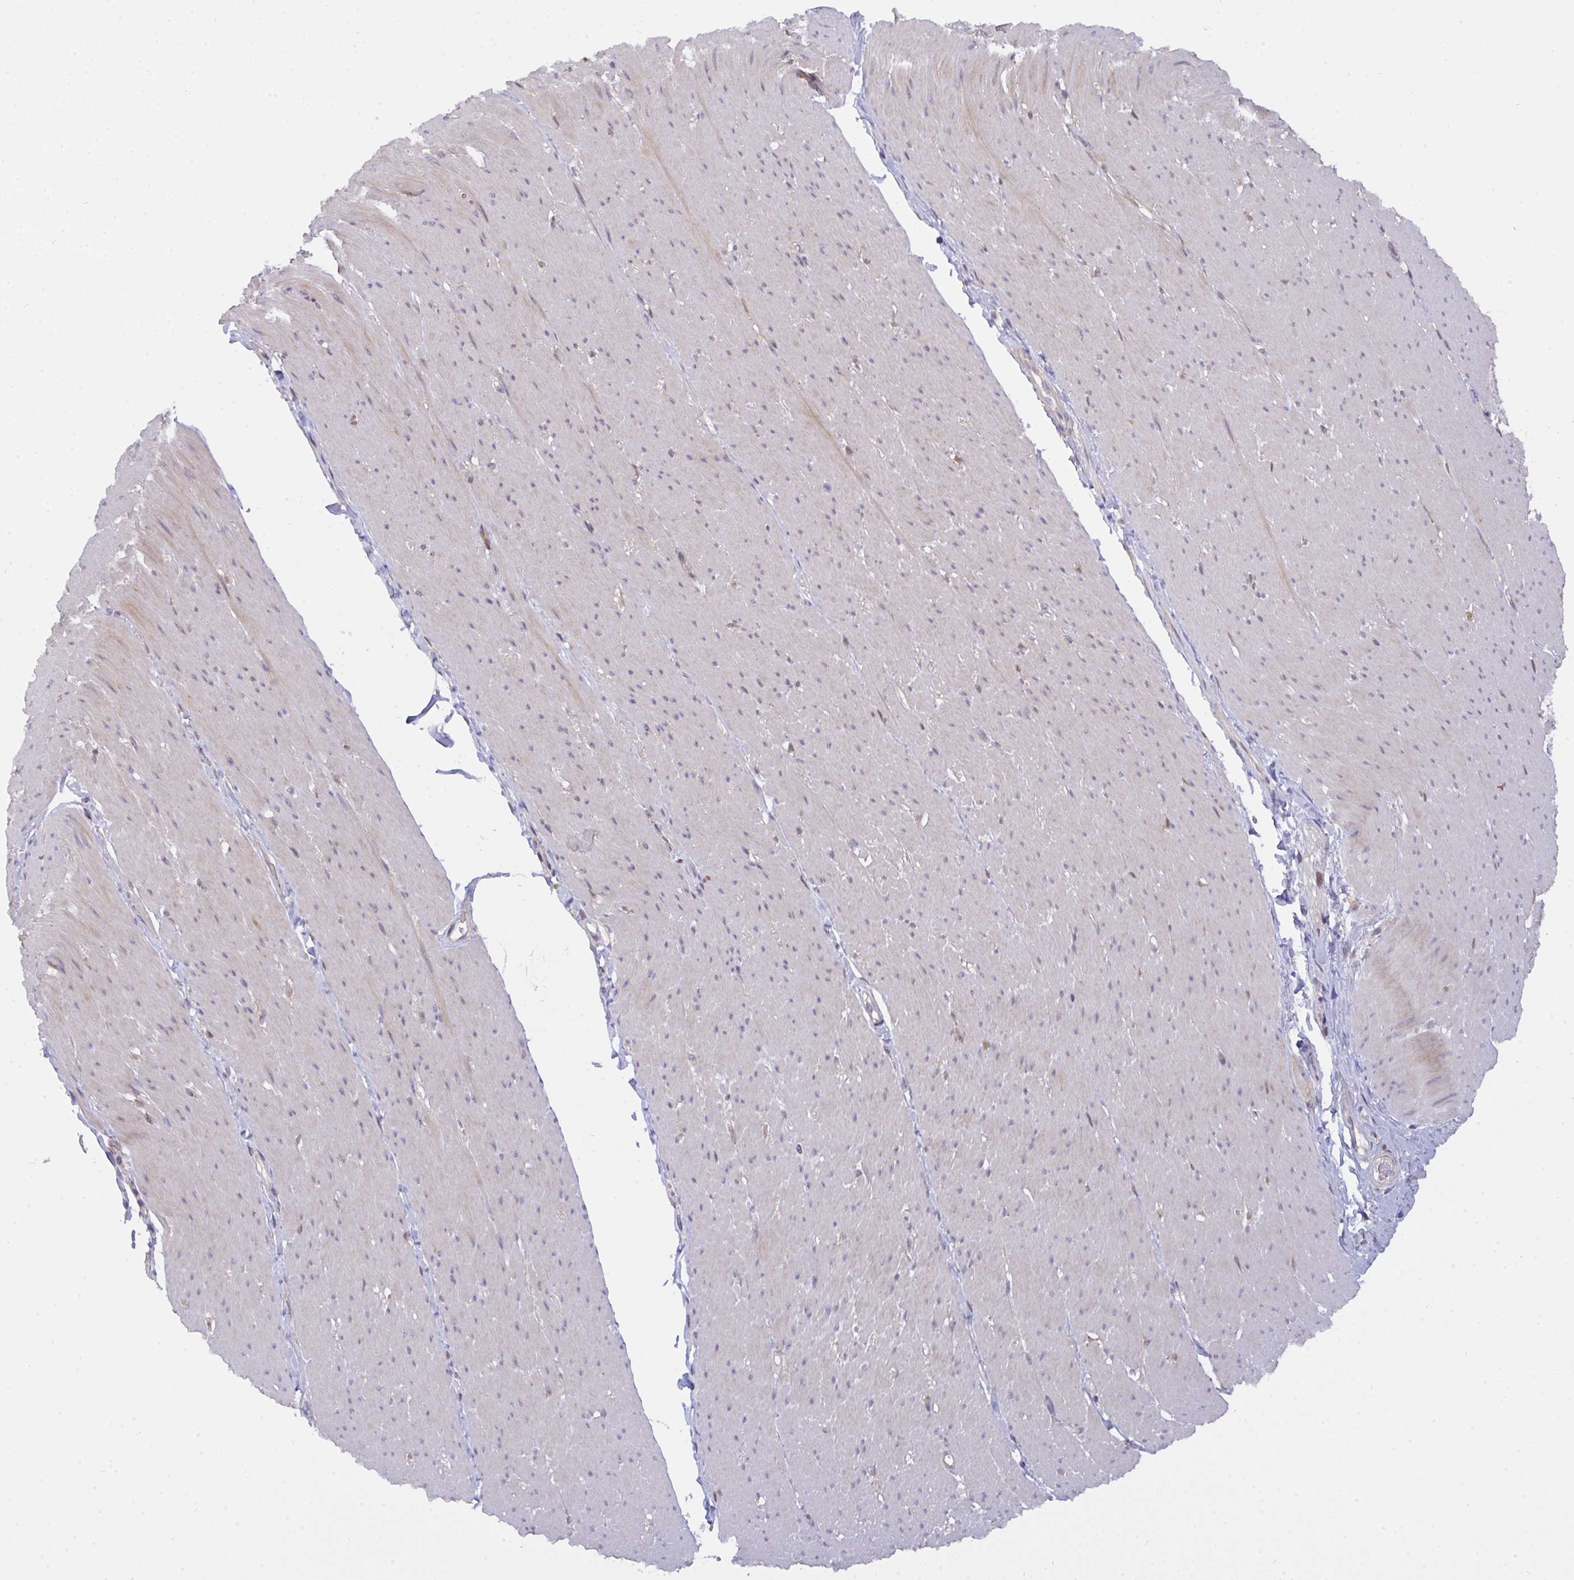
{"staining": {"intensity": "negative", "quantity": "none", "location": "none"}, "tissue": "smooth muscle", "cell_type": "Smooth muscle cells", "image_type": "normal", "snomed": [{"axis": "morphology", "description": "Normal tissue, NOS"}, {"axis": "topography", "description": "Smooth muscle"}, {"axis": "topography", "description": "Rectum"}], "caption": "This image is of benign smooth muscle stained with immunohistochemistry (IHC) to label a protein in brown with the nuclei are counter-stained blue. There is no positivity in smooth muscle cells.", "gene": "L3HYPDH", "patient": {"sex": "male", "age": 53}}